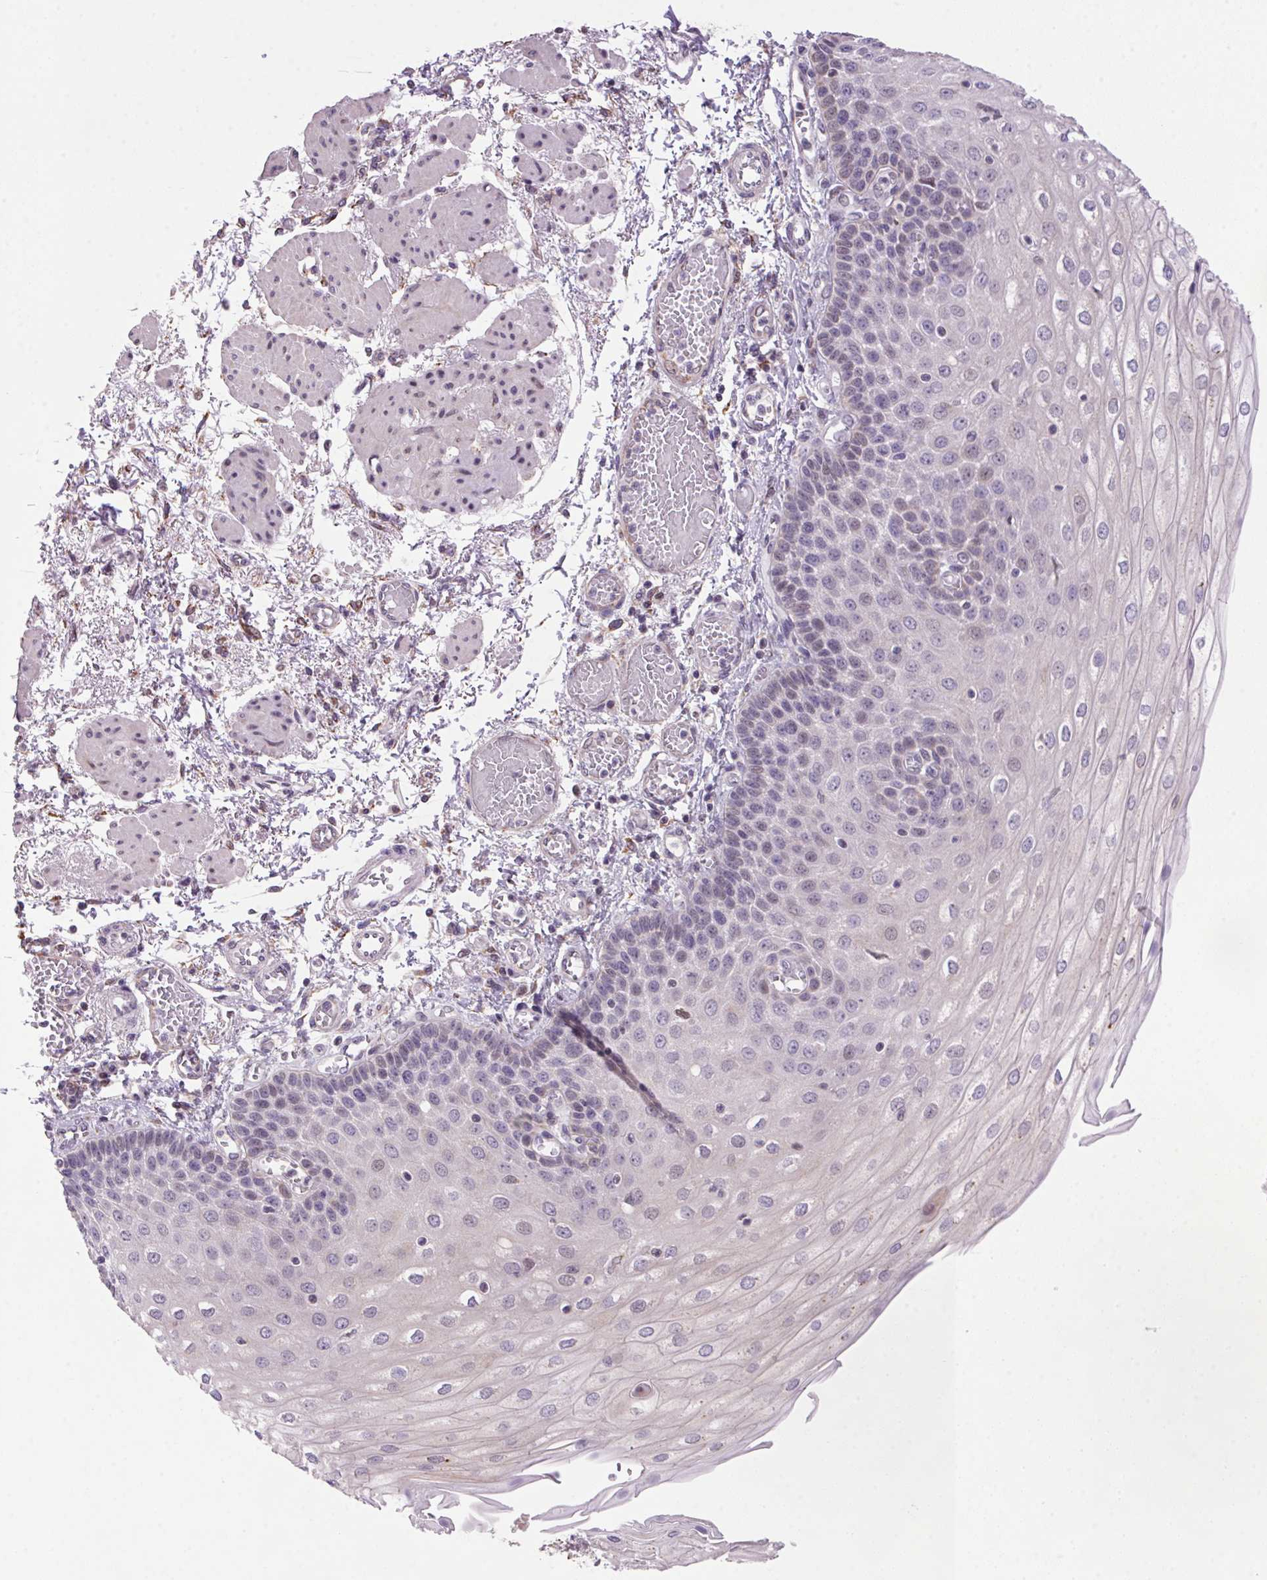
{"staining": {"intensity": "weak", "quantity": "<25%", "location": "cytoplasmic/membranous,nuclear"}, "tissue": "esophagus", "cell_type": "Squamous epithelial cells", "image_type": "normal", "snomed": [{"axis": "morphology", "description": "Normal tissue, NOS"}, {"axis": "morphology", "description": "Adenocarcinoma, NOS"}, {"axis": "topography", "description": "Esophagus"}], "caption": "IHC micrograph of normal esophagus: human esophagus stained with DAB displays no significant protein positivity in squamous epithelial cells.", "gene": "AKR1E2", "patient": {"sex": "male", "age": 81}}